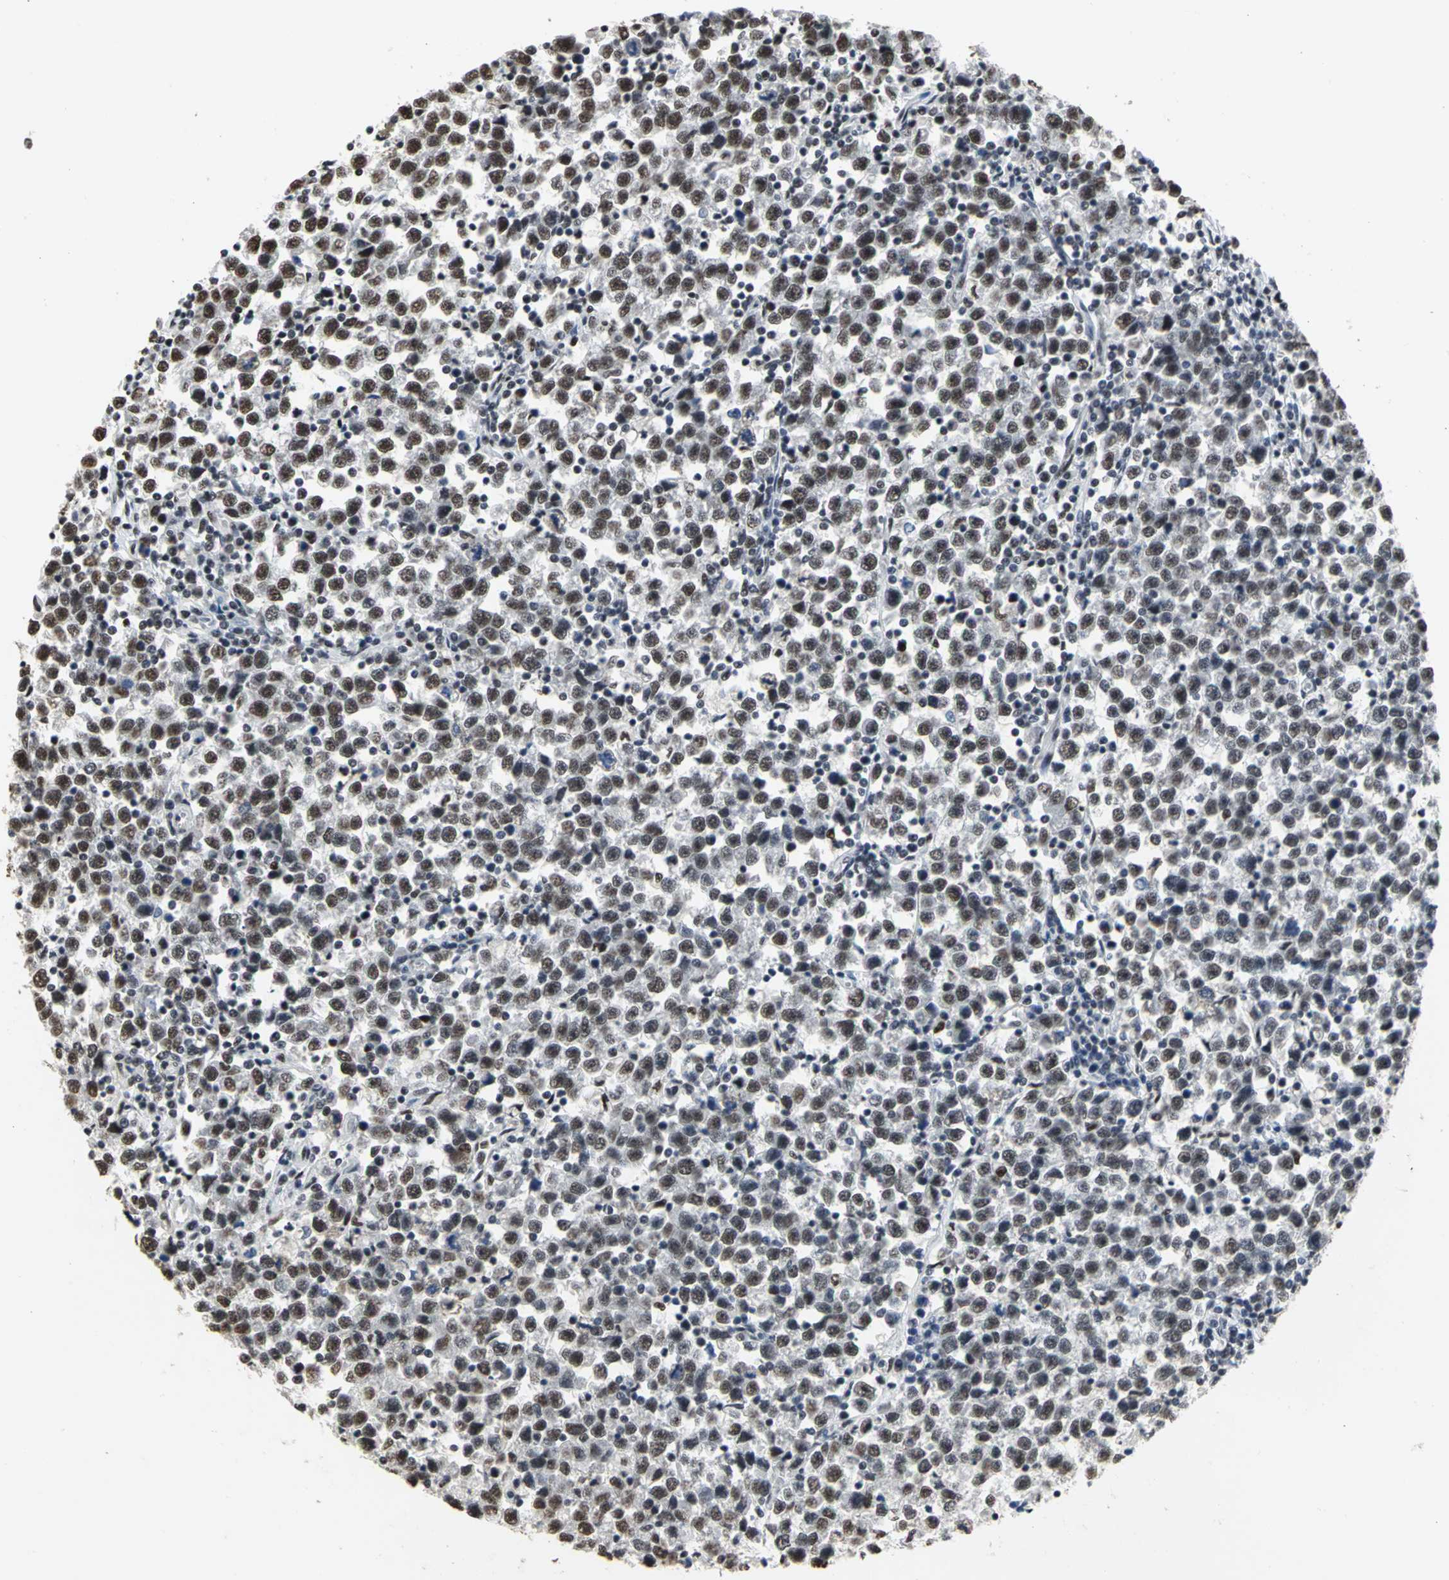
{"staining": {"intensity": "strong", "quantity": ">75%", "location": "nuclear"}, "tissue": "testis cancer", "cell_type": "Tumor cells", "image_type": "cancer", "snomed": [{"axis": "morphology", "description": "Seminoma, NOS"}, {"axis": "topography", "description": "Testis"}], "caption": "The photomicrograph reveals staining of testis seminoma, revealing strong nuclear protein positivity (brown color) within tumor cells. Nuclei are stained in blue.", "gene": "CCDC88C", "patient": {"sex": "male", "age": 43}}